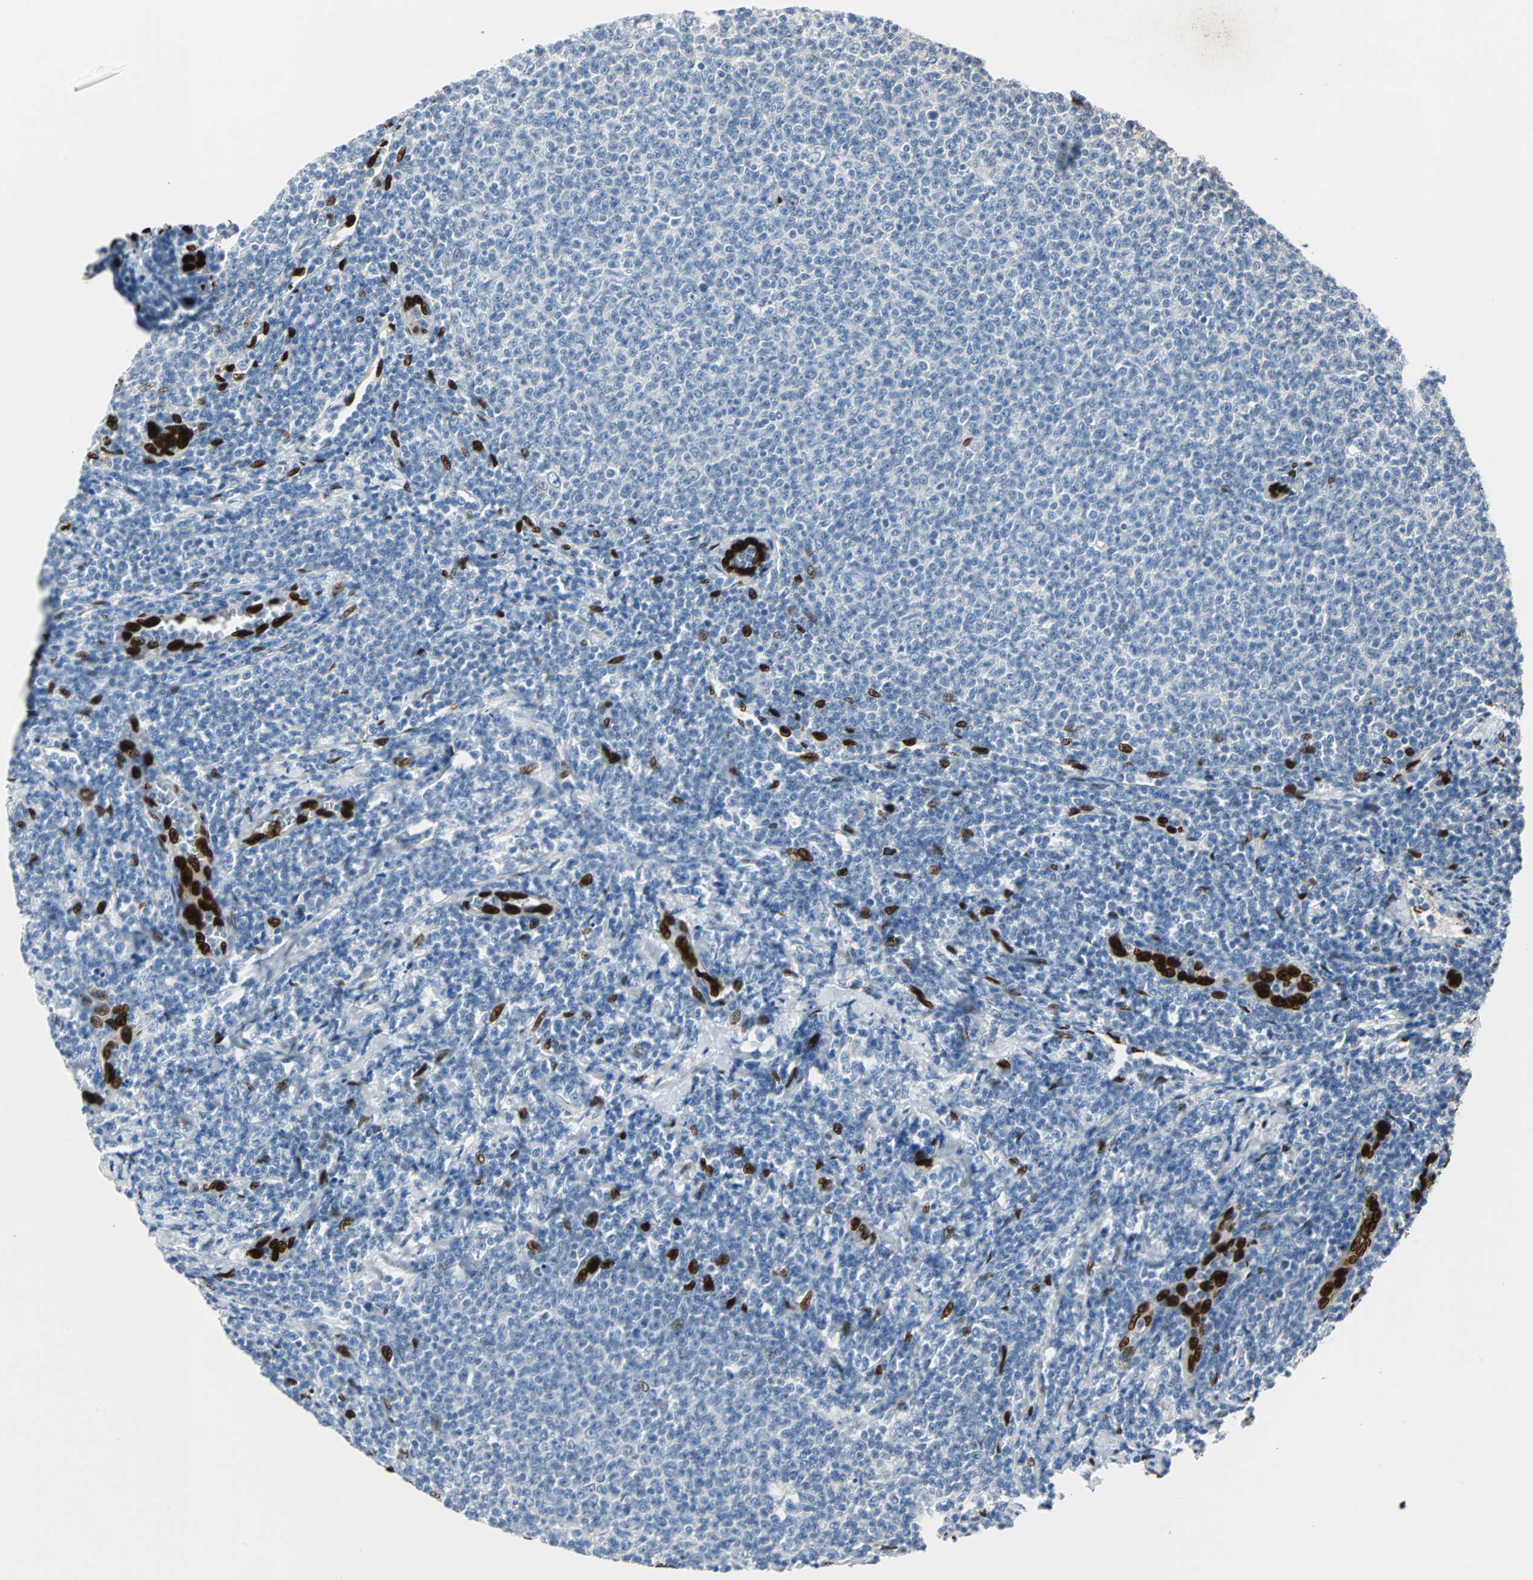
{"staining": {"intensity": "negative", "quantity": "none", "location": "none"}, "tissue": "lymphoma", "cell_type": "Tumor cells", "image_type": "cancer", "snomed": [{"axis": "morphology", "description": "Malignant lymphoma, non-Hodgkin's type, Low grade"}, {"axis": "topography", "description": "Lymph node"}], "caption": "IHC of lymphoma exhibits no positivity in tumor cells. (DAB IHC with hematoxylin counter stain).", "gene": "IL33", "patient": {"sex": "male", "age": 66}}